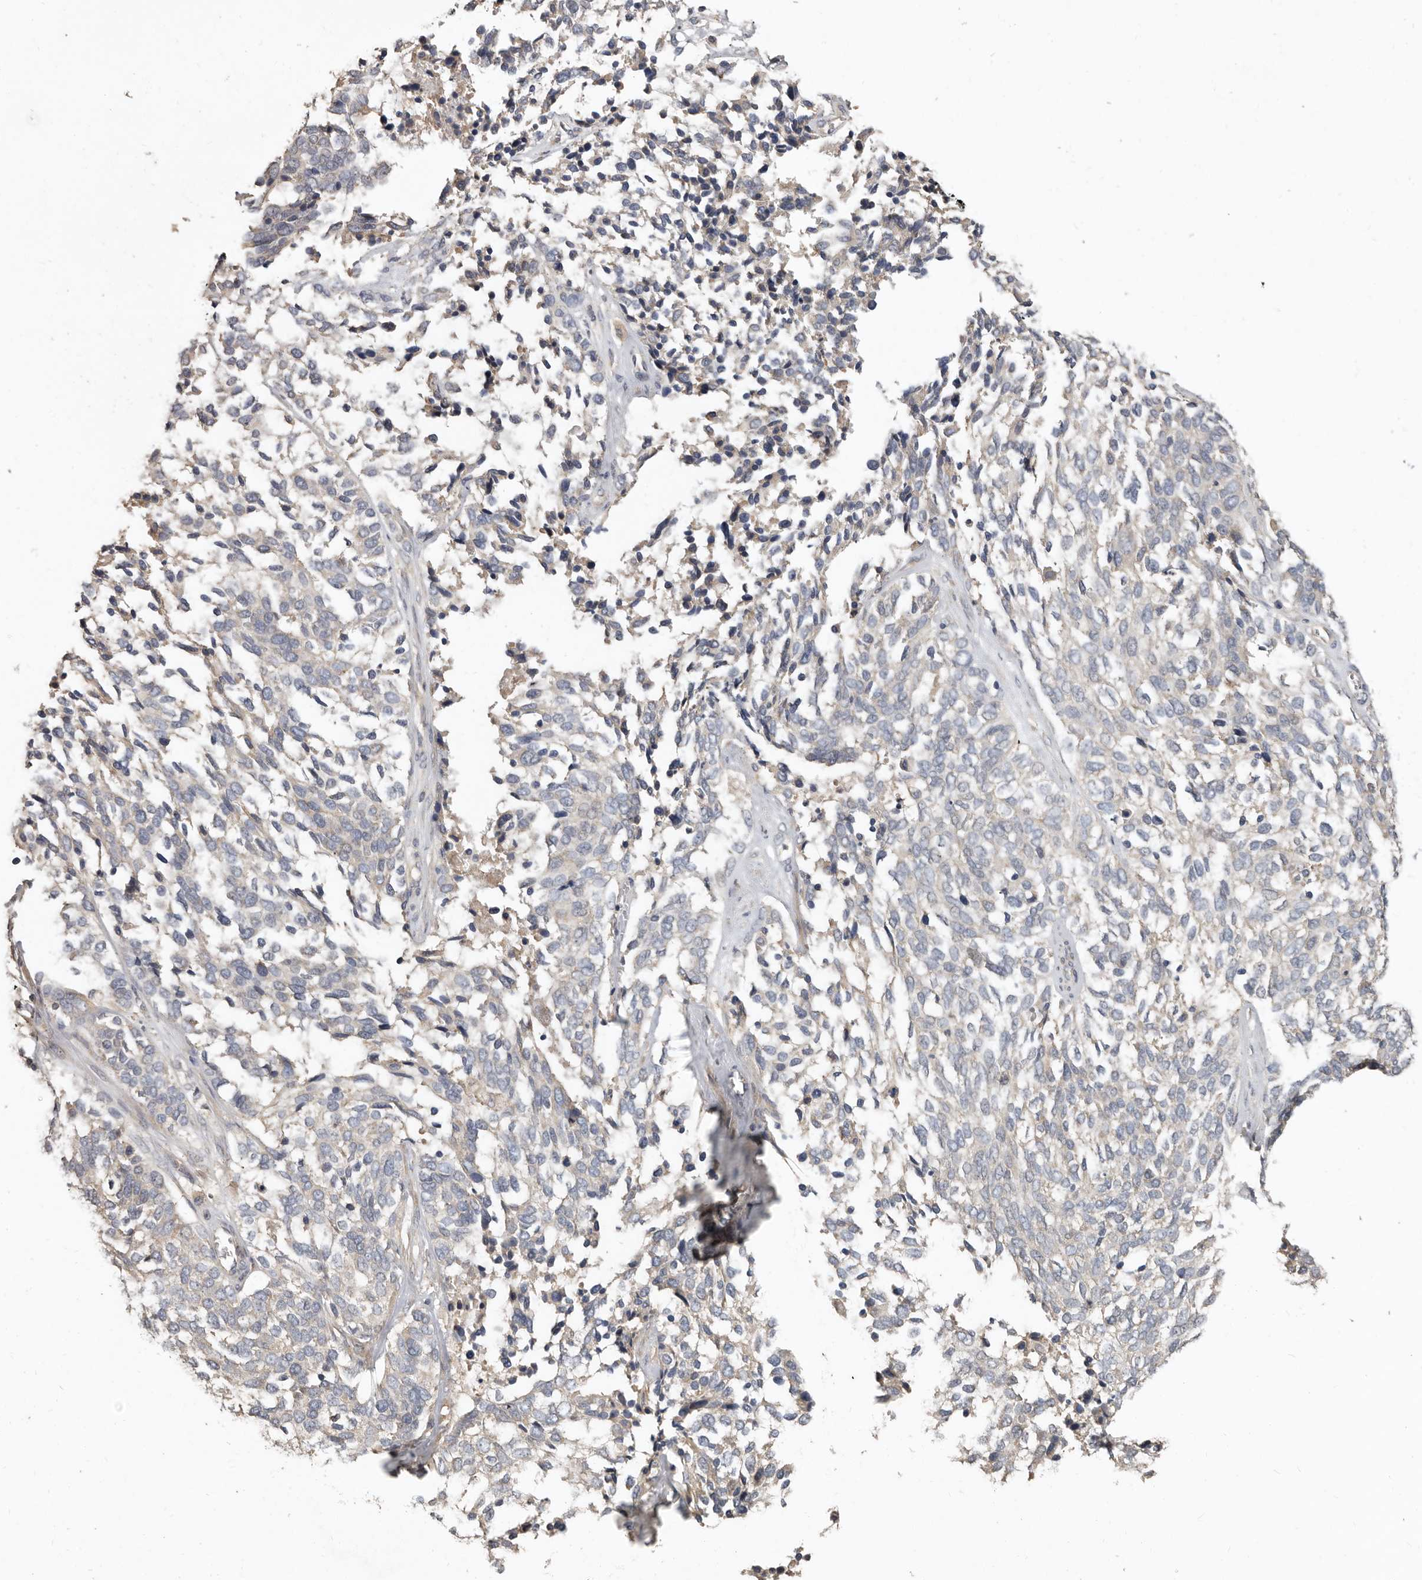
{"staining": {"intensity": "negative", "quantity": "none", "location": "none"}, "tissue": "ovarian cancer", "cell_type": "Tumor cells", "image_type": "cancer", "snomed": [{"axis": "morphology", "description": "Cystadenocarcinoma, serous, NOS"}, {"axis": "topography", "description": "Ovary"}], "caption": "High power microscopy micrograph of an immunohistochemistry photomicrograph of ovarian serous cystadenocarcinoma, revealing no significant expression in tumor cells.", "gene": "FLCN", "patient": {"sex": "female", "age": 44}}